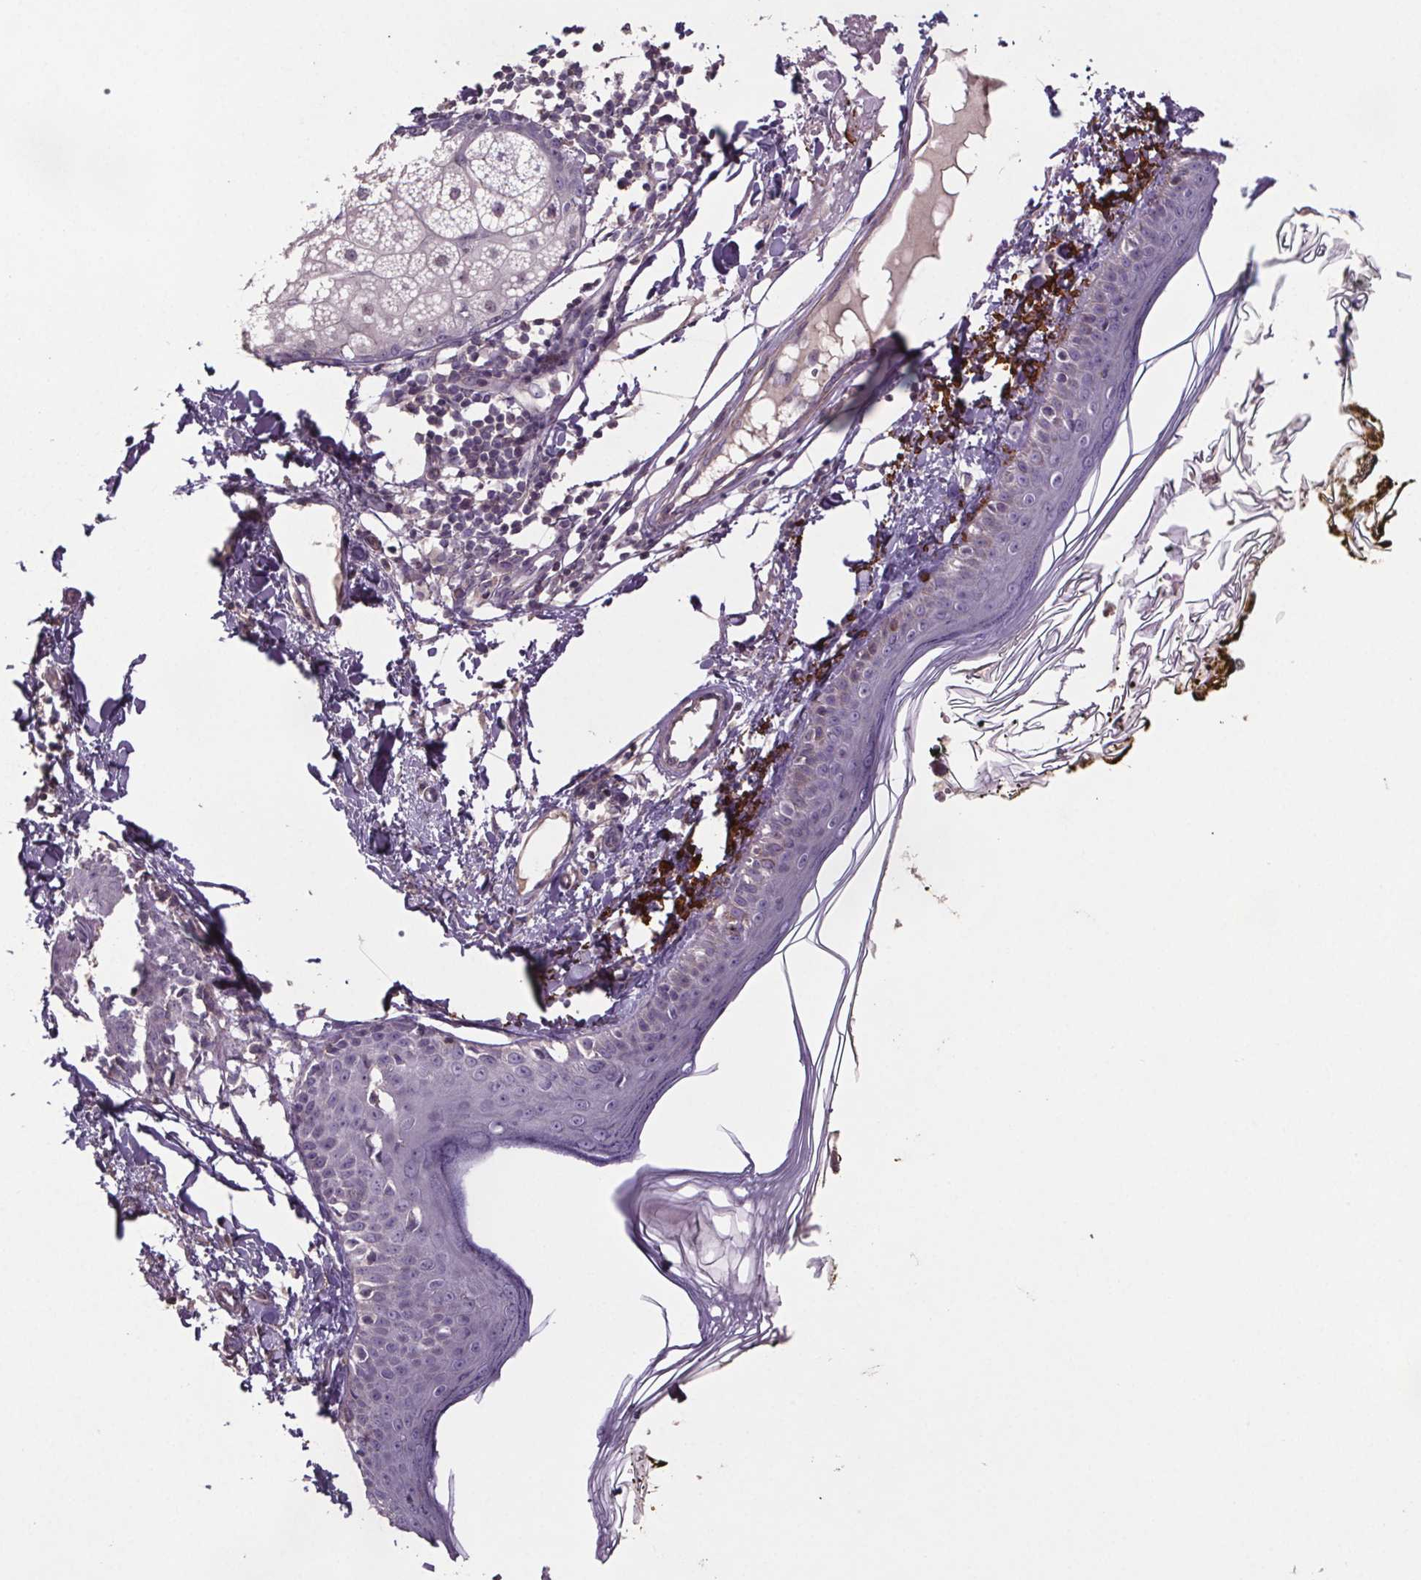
{"staining": {"intensity": "negative", "quantity": "none", "location": "none"}, "tissue": "skin", "cell_type": "Fibroblasts", "image_type": "normal", "snomed": [{"axis": "morphology", "description": "Normal tissue, NOS"}, {"axis": "topography", "description": "Skin"}], "caption": "This is an IHC micrograph of normal skin. There is no staining in fibroblasts.", "gene": "CLN3", "patient": {"sex": "male", "age": 76}}